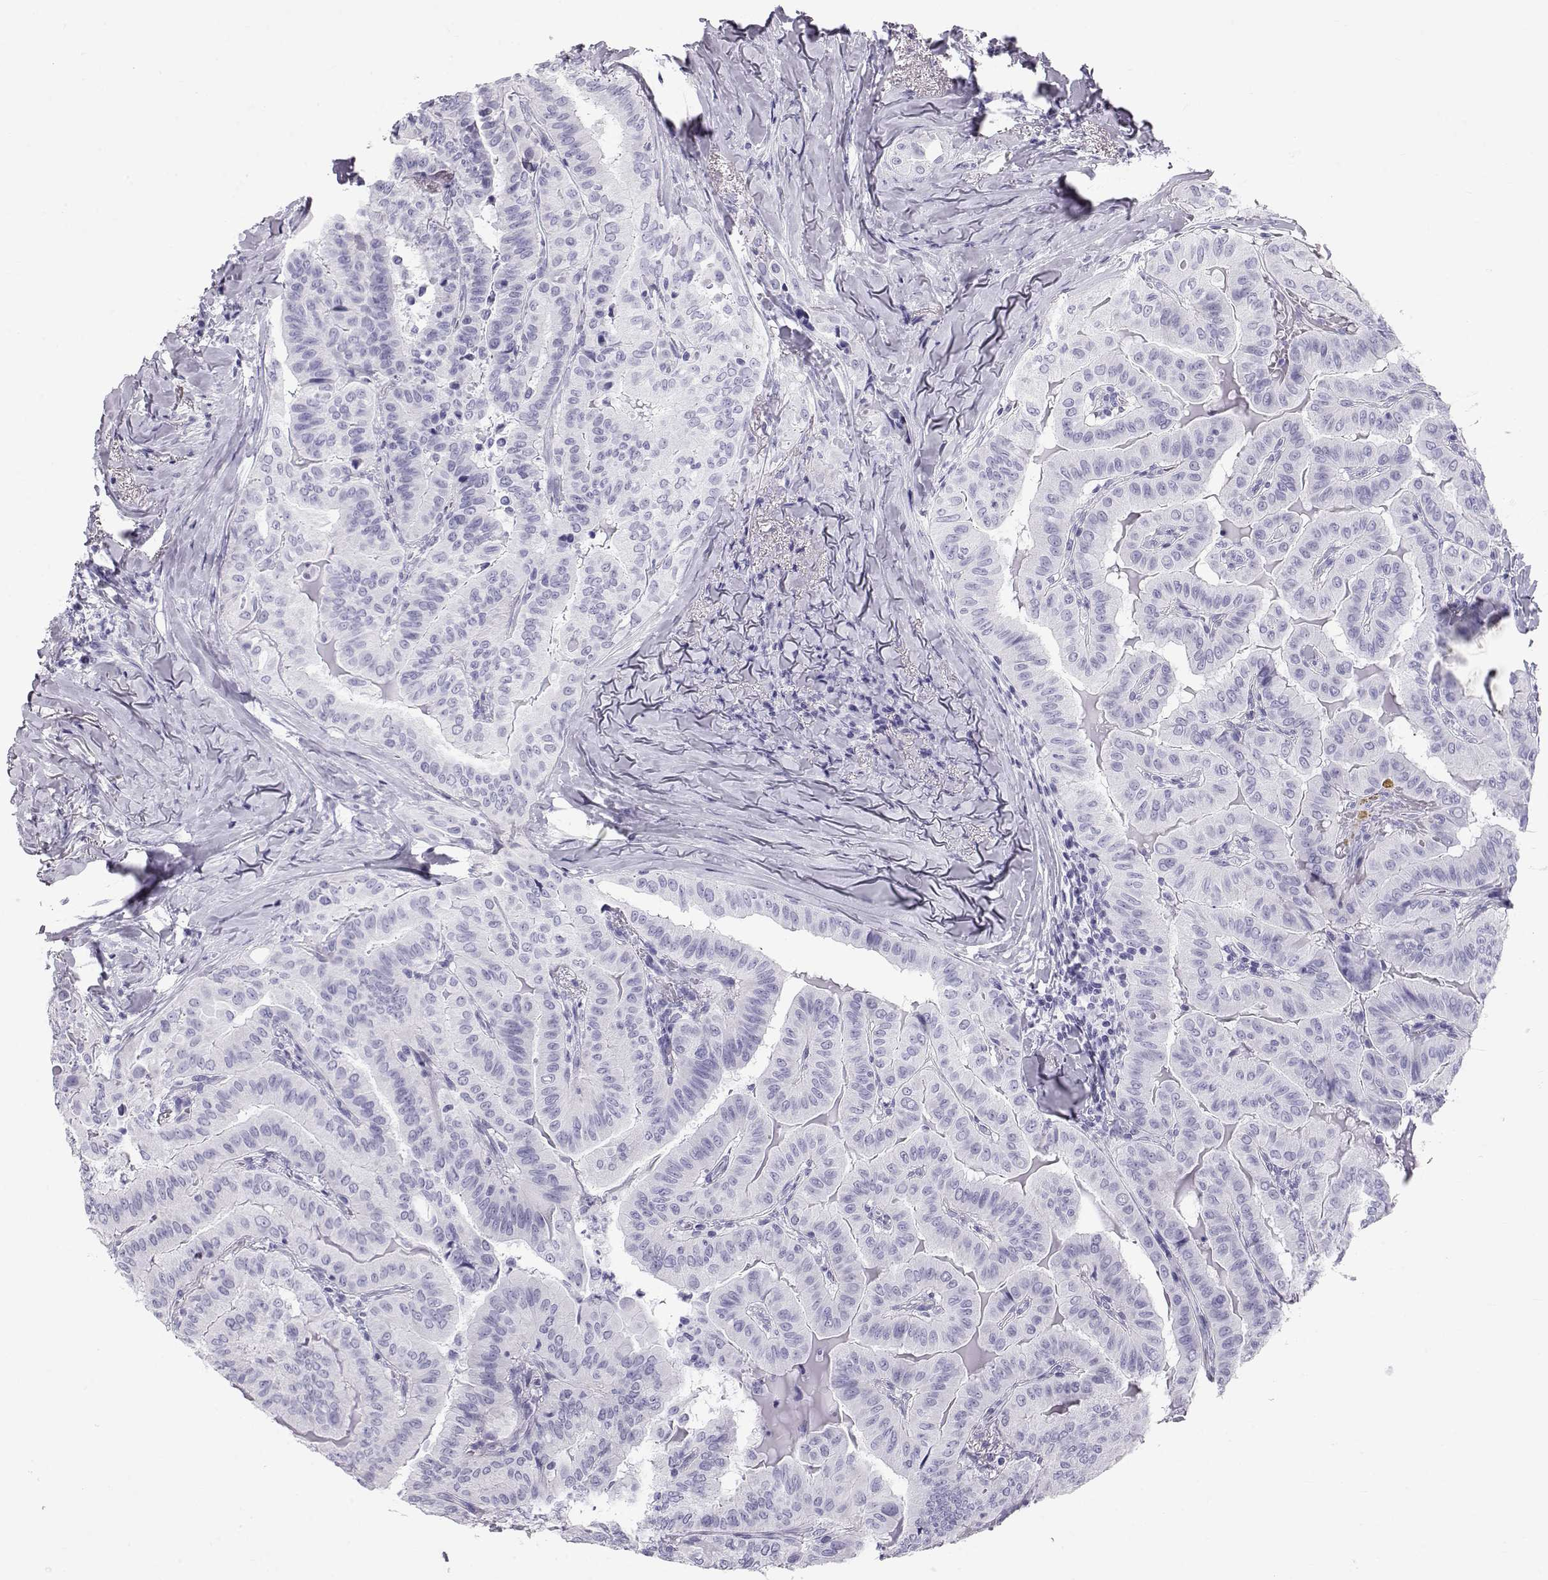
{"staining": {"intensity": "negative", "quantity": "none", "location": "none"}, "tissue": "thyroid cancer", "cell_type": "Tumor cells", "image_type": "cancer", "snomed": [{"axis": "morphology", "description": "Papillary adenocarcinoma, NOS"}, {"axis": "topography", "description": "Thyroid gland"}], "caption": "An immunohistochemistry histopathology image of thyroid papillary adenocarcinoma is shown. There is no staining in tumor cells of thyroid papillary adenocarcinoma. (Brightfield microscopy of DAB immunohistochemistry at high magnification).", "gene": "RD3", "patient": {"sex": "female", "age": 68}}